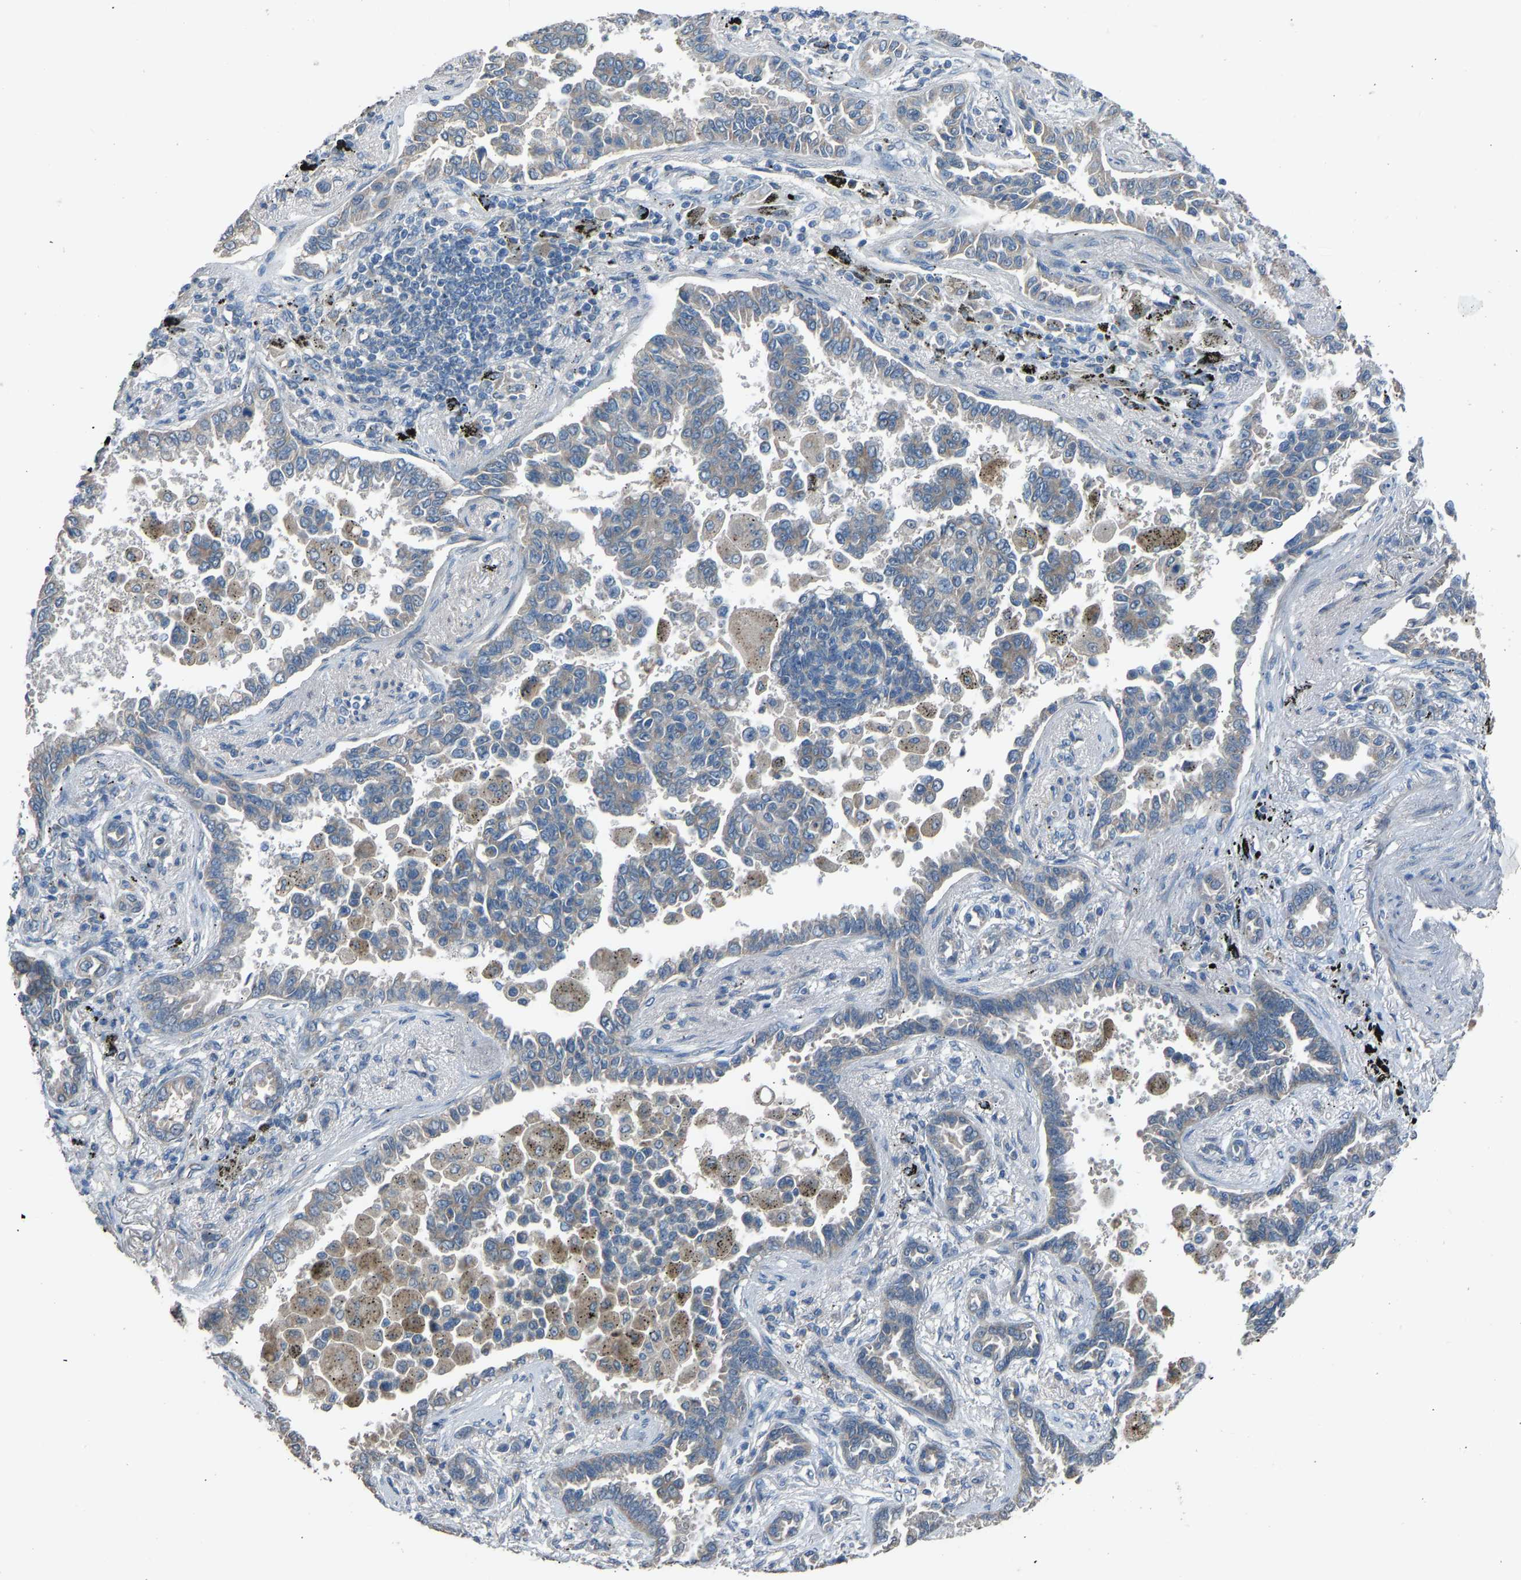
{"staining": {"intensity": "weak", "quantity": "<25%", "location": "cytoplasmic/membranous"}, "tissue": "lung cancer", "cell_type": "Tumor cells", "image_type": "cancer", "snomed": [{"axis": "morphology", "description": "Normal tissue, NOS"}, {"axis": "morphology", "description": "Adenocarcinoma, NOS"}, {"axis": "topography", "description": "Lung"}], "caption": "An immunohistochemistry (IHC) histopathology image of lung cancer (adenocarcinoma) is shown. There is no staining in tumor cells of lung cancer (adenocarcinoma).", "gene": "TGFBR3", "patient": {"sex": "male", "age": 59}}